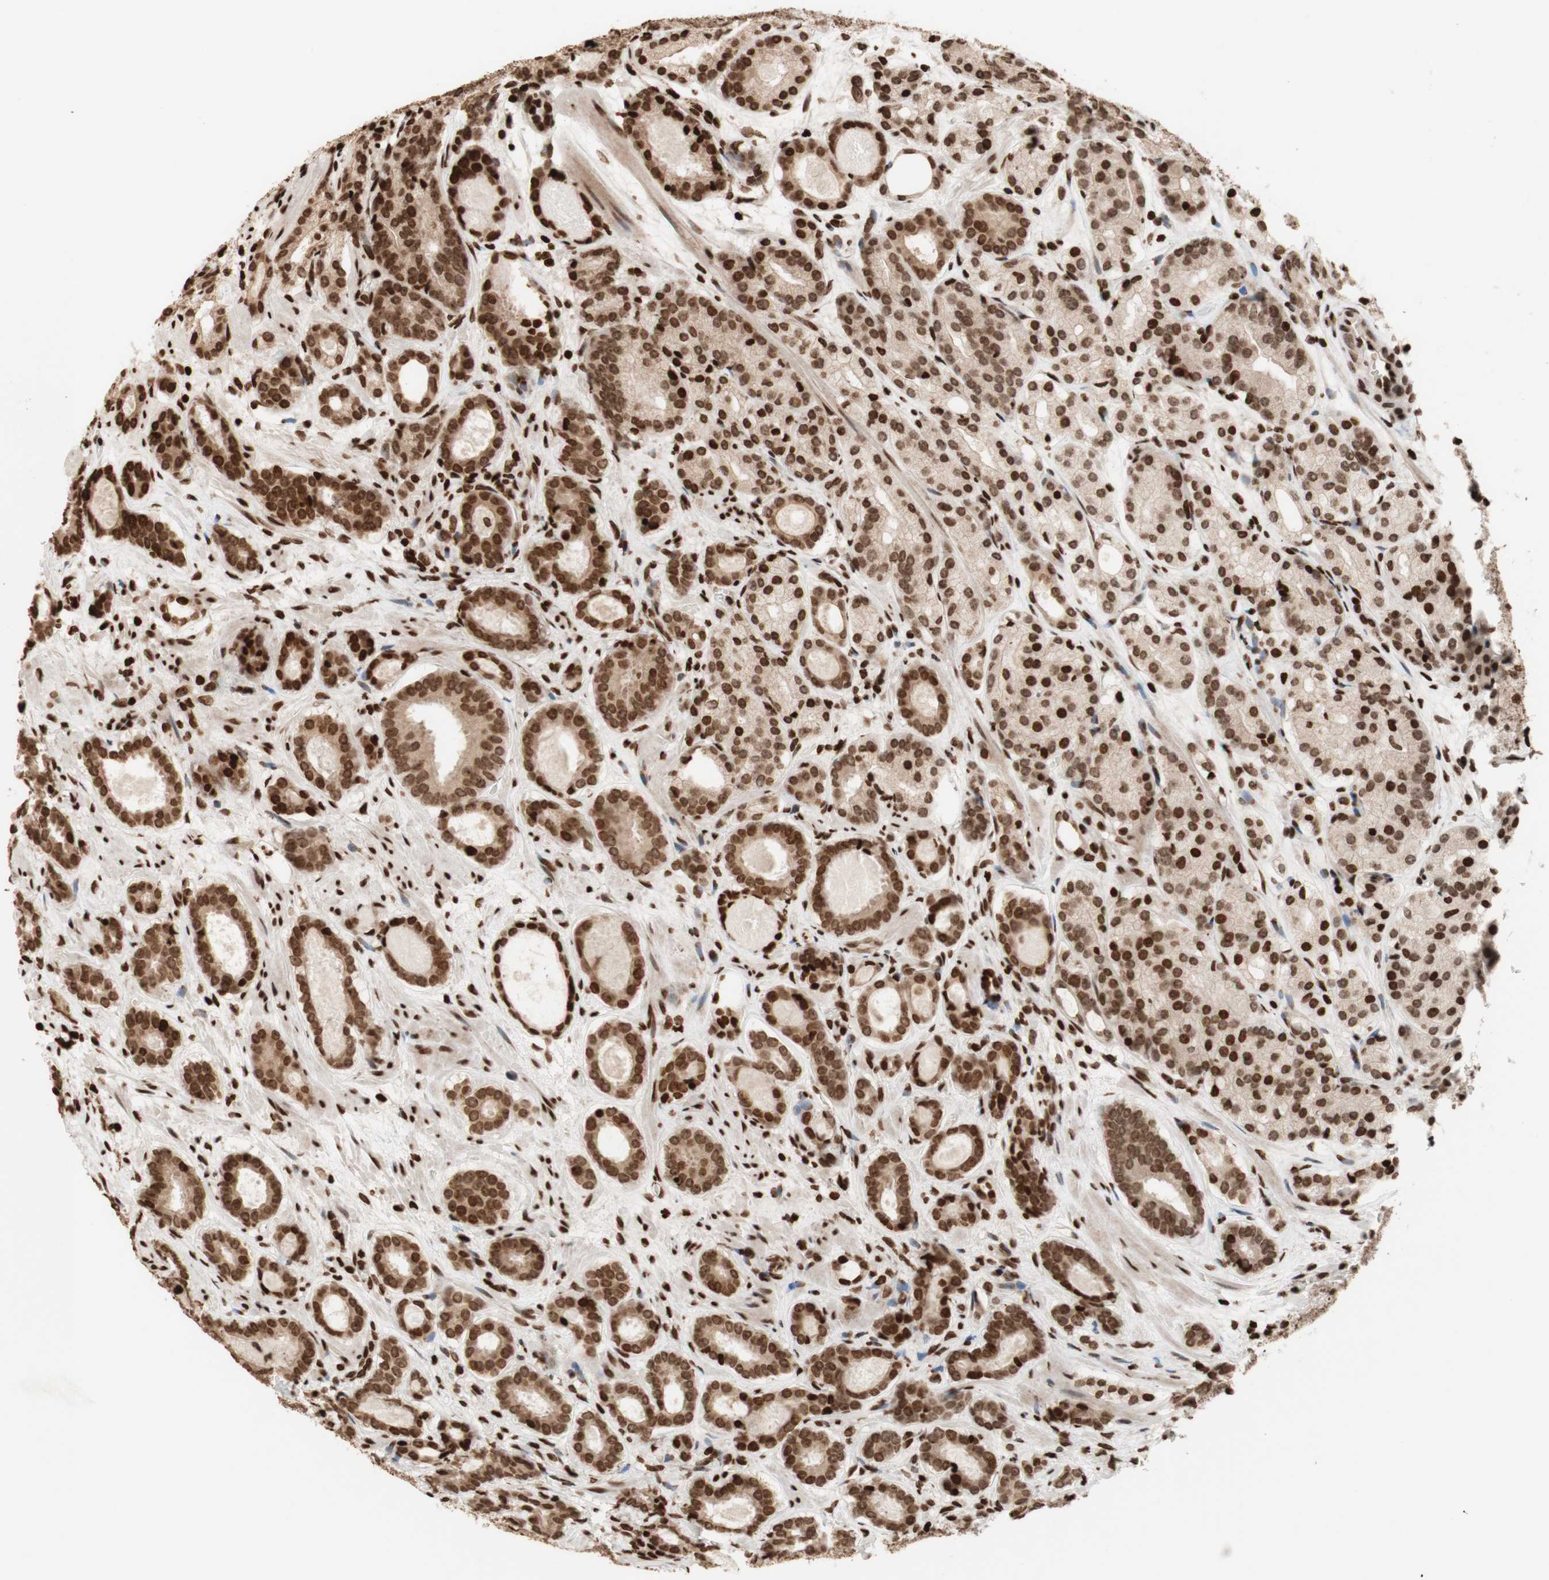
{"staining": {"intensity": "strong", "quantity": ">75%", "location": "cytoplasmic/membranous,nuclear"}, "tissue": "prostate cancer", "cell_type": "Tumor cells", "image_type": "cancer", "snomed": [{"axis": "morphology", "description": "Adenocarcinoma, Low grade"}, {"axis": "topography", "description": "Prostate"}], "caption": "This is a histology image of immunohistochemistry (IHC) staining of prostate cancer, which shows strong expression in the cytoplasmic/membranous and nuclear of tumor cells.", "gene": "NCAPD2", "patient": {"sex": "male", "age": 69}}